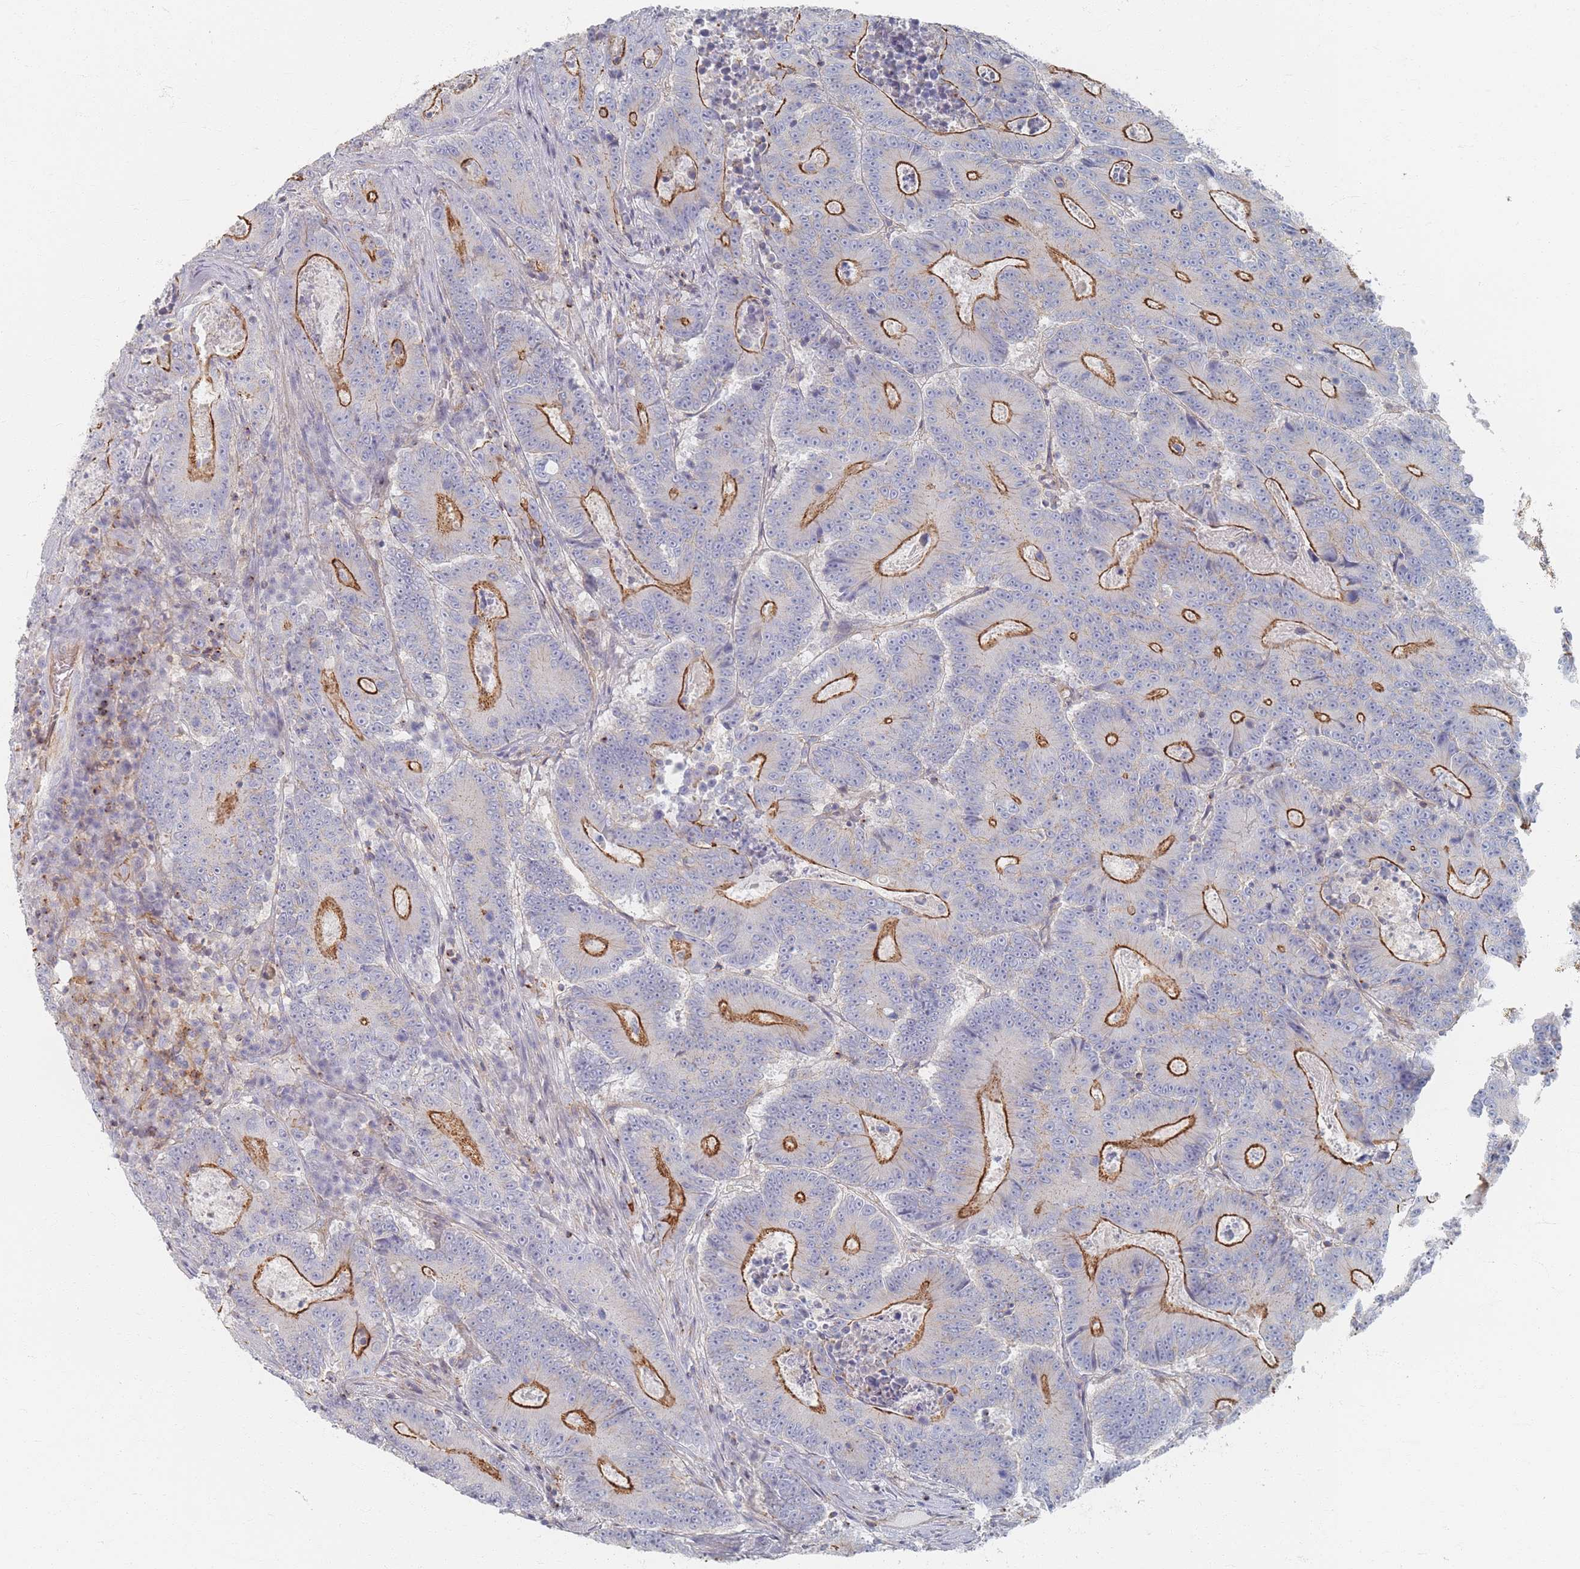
{"staining": {"intensity": "moderate", "quantity": "25%-75%", "location": "cytoplasmic/membranous"}, "tissue": "colorectal cancer", "cell_type": "Tumor cells", "image_type": "cancer", "snomed": [{"axis": "morphology", "description": "Adenocarcinoma, NOS"}, {"axis": "topography", "description": "Colon"}], "caption": "Protein expression analysis of human adenocarcinoma (colorectal) reveals moderate cytoplasmic/membranous expression in about 25%-75% of tumor cells.", "gene": "GNB1", "patient": {"sex": "male", "age": 83}}